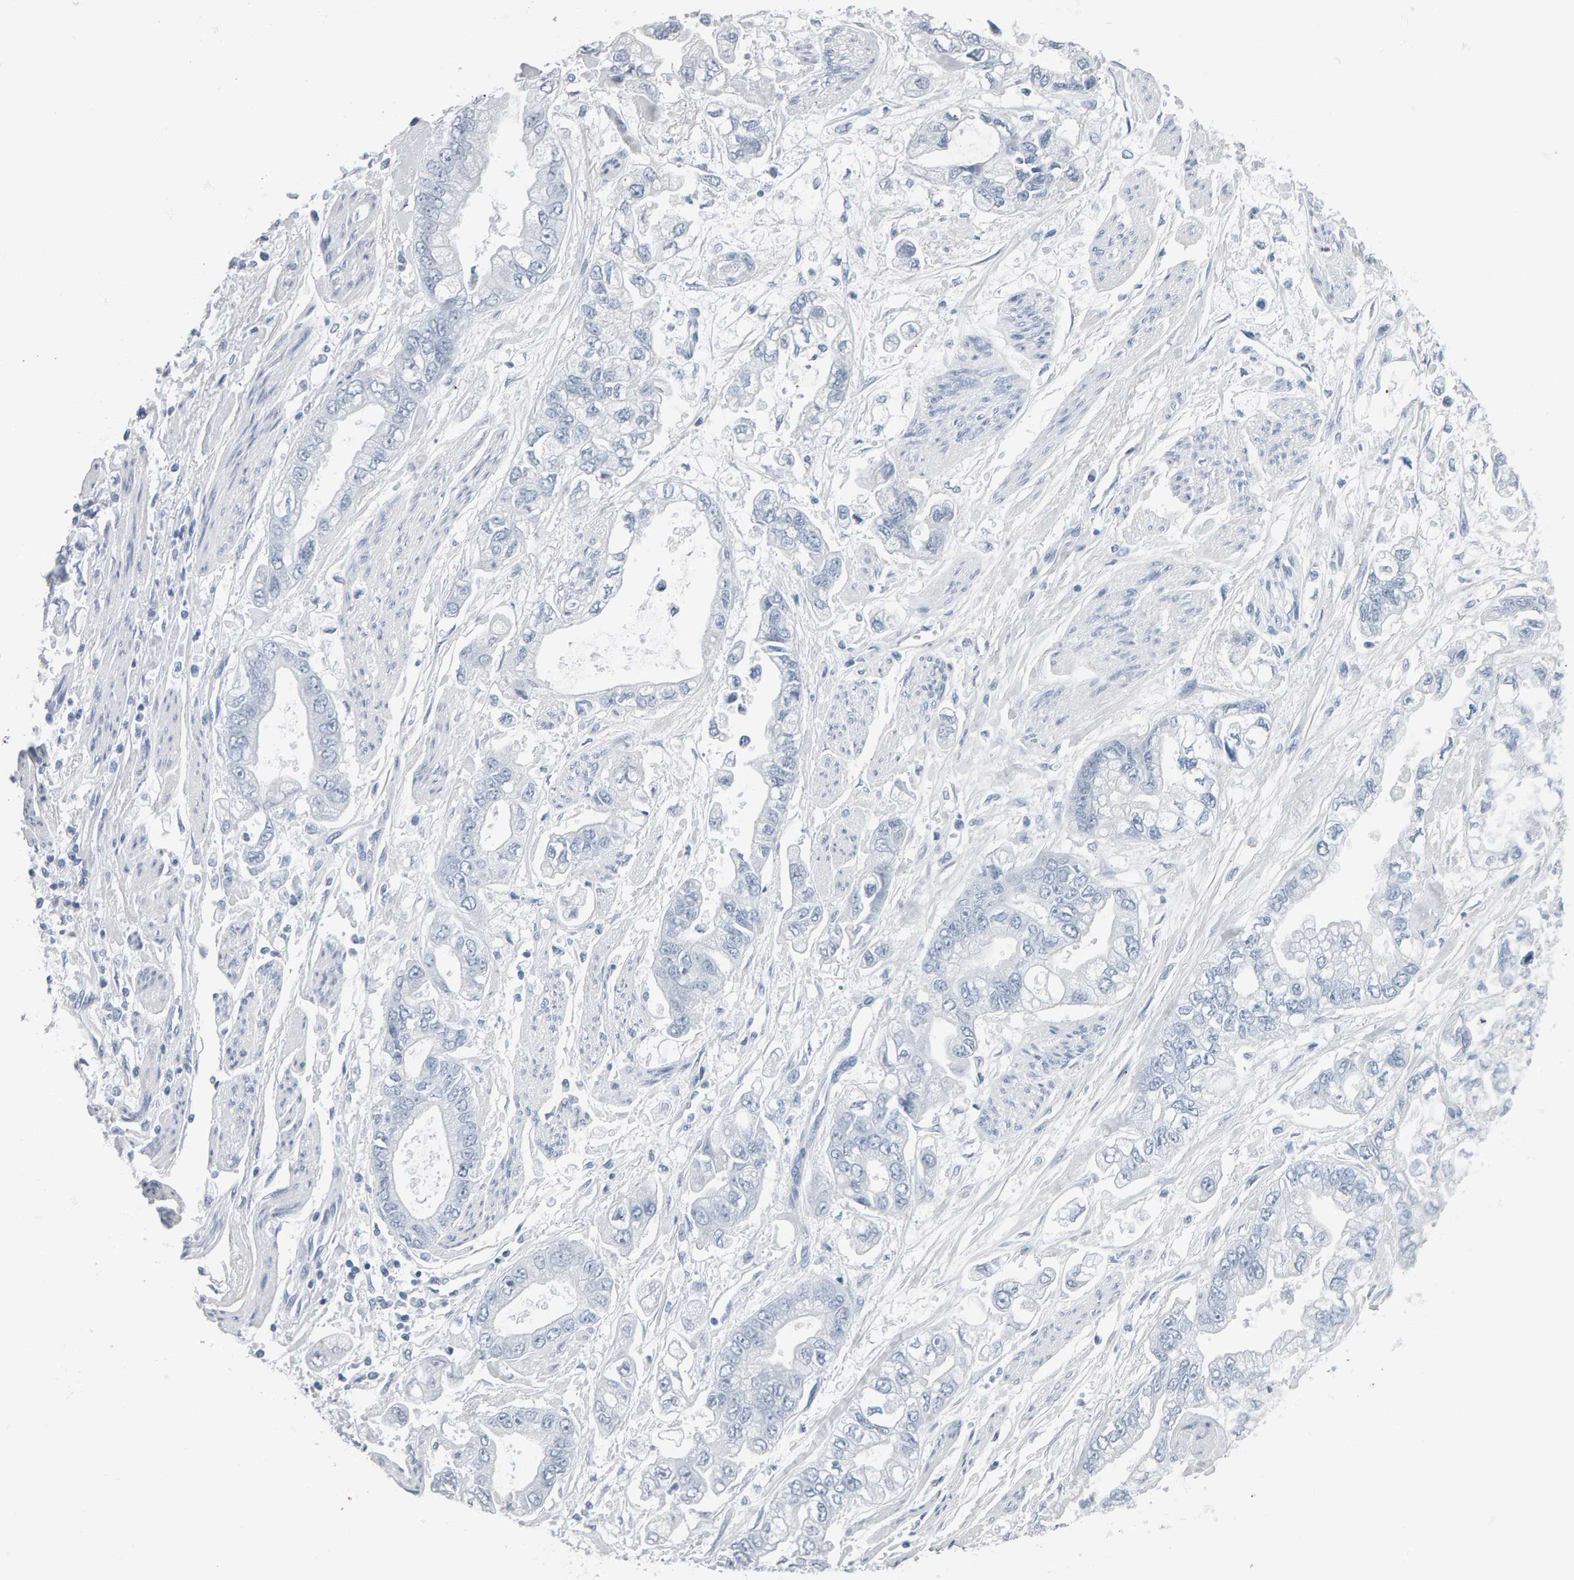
{"staining": {"intensity": "negative", "quantity": "none", "location": "none"}, "tissue": "stomach cancer", "cell_type": "Tumor cells", "image_type": "cancer", "snomed": [{"axis": "morphology", "description": "Normal tissue, NOS"}, {"axis": "morphology", "description": "Adenocarcinoma, NOS"}, {"axis": "topography", "description": "Stomach"}], "caption": "The histopathology image displays no staining of tumor cells in adenocarcinoma (stomach). (Stains: DAB IHC with hematoxylin counter stain, Microscopy: brightfield microscopy at high magnification).", "gene": "SPACA3", "patient": {"sex": "male", "age": 62}}